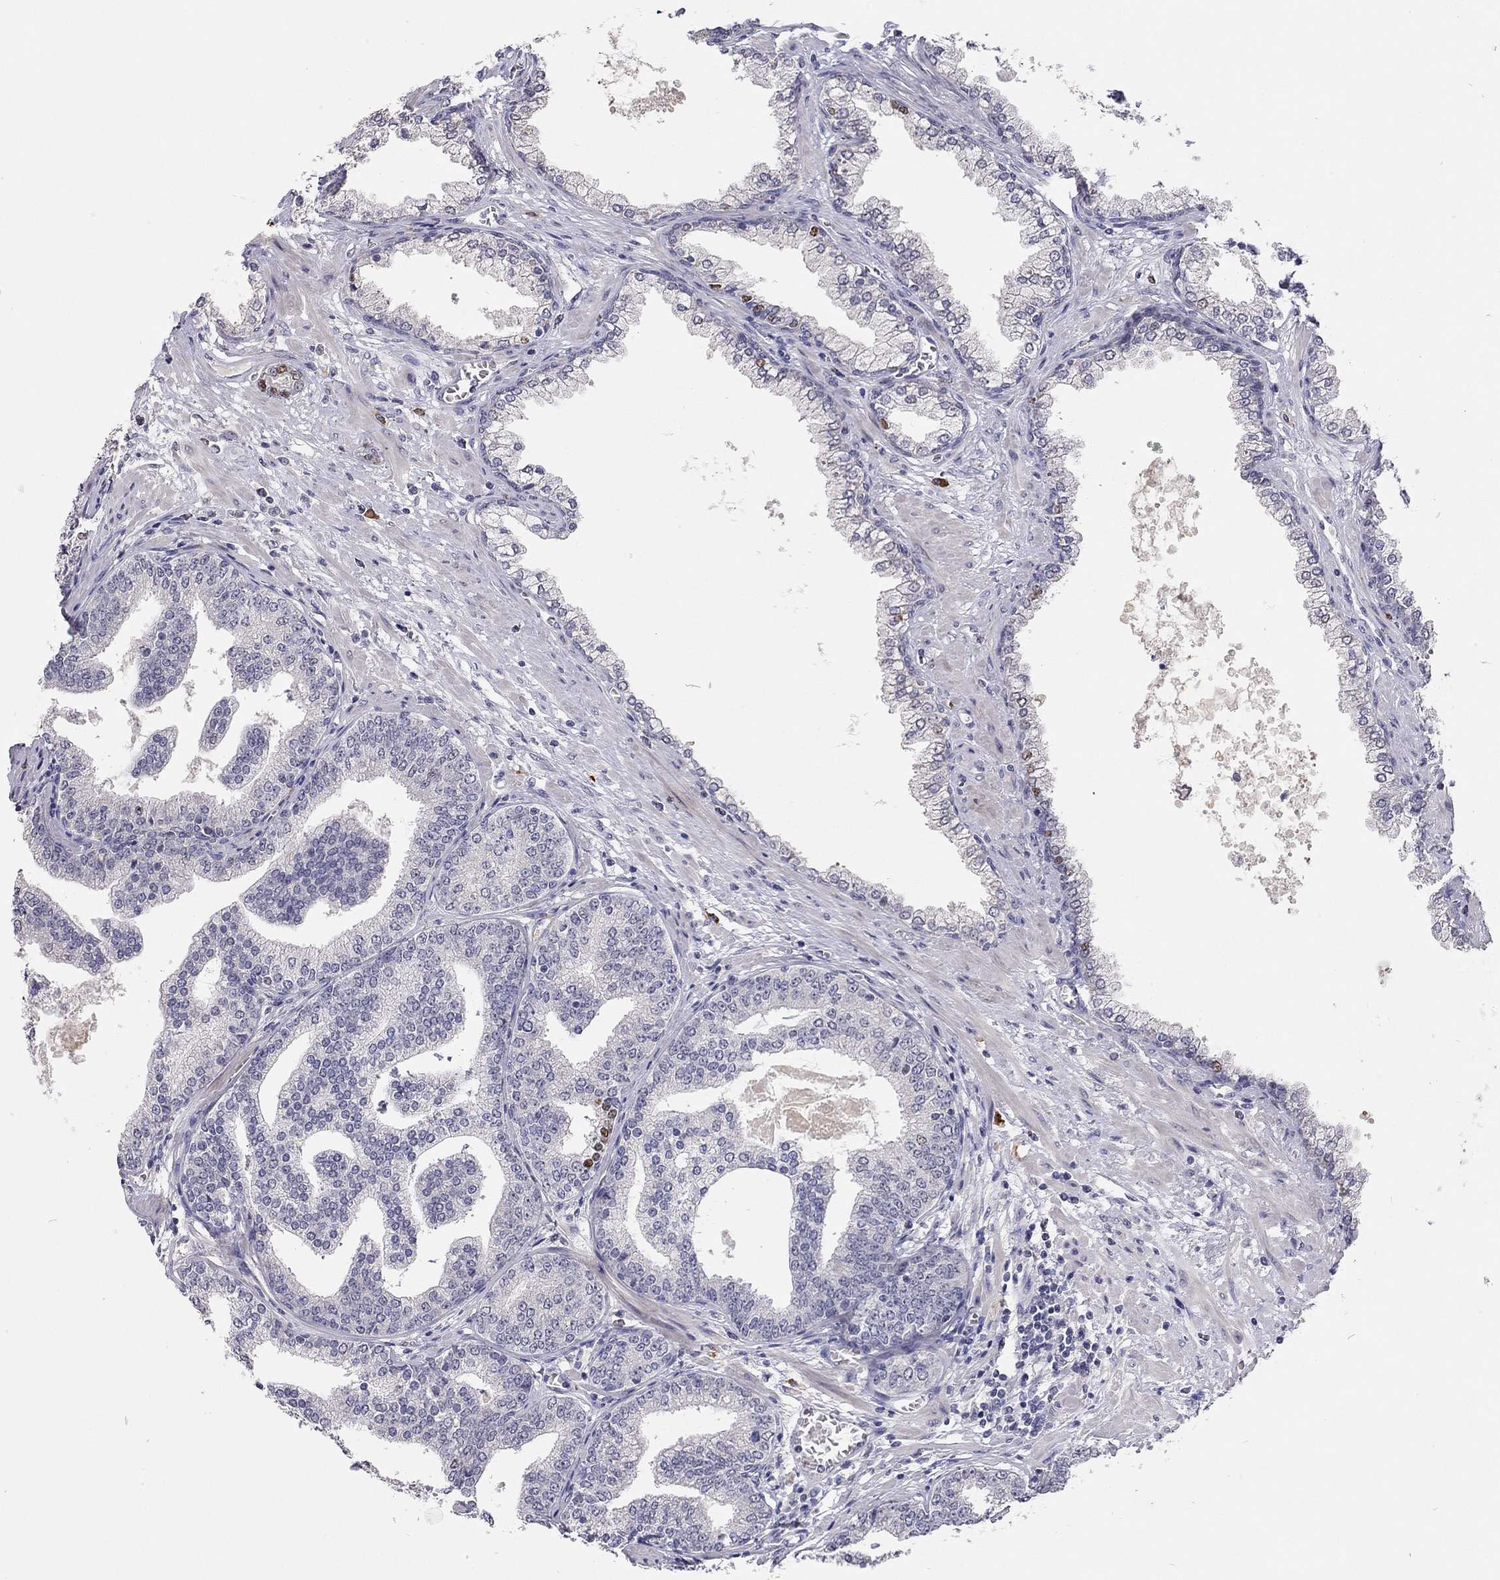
{"staining": {"intensity": "negative", "quantity": "none", "location": "none"}, "tissue": "prostate cancer", "cell_type": "Tumor cells", "image_type": "cancer", "snomed": [{"axis": "morphology", "description": "Adenocarcinoma, NOS"}, {"axis": "topography", "description": "Prostate"}], "caption": "DAB immunohistochemical staining of prostate adenocarcinoma exhibits no significant staining in tumor cells. (Immunohistochemistry (ihc), brightfield microscopy, high magnification).", "gene": "SCARB1", "patient": {"sex": "male", "age": 64}}